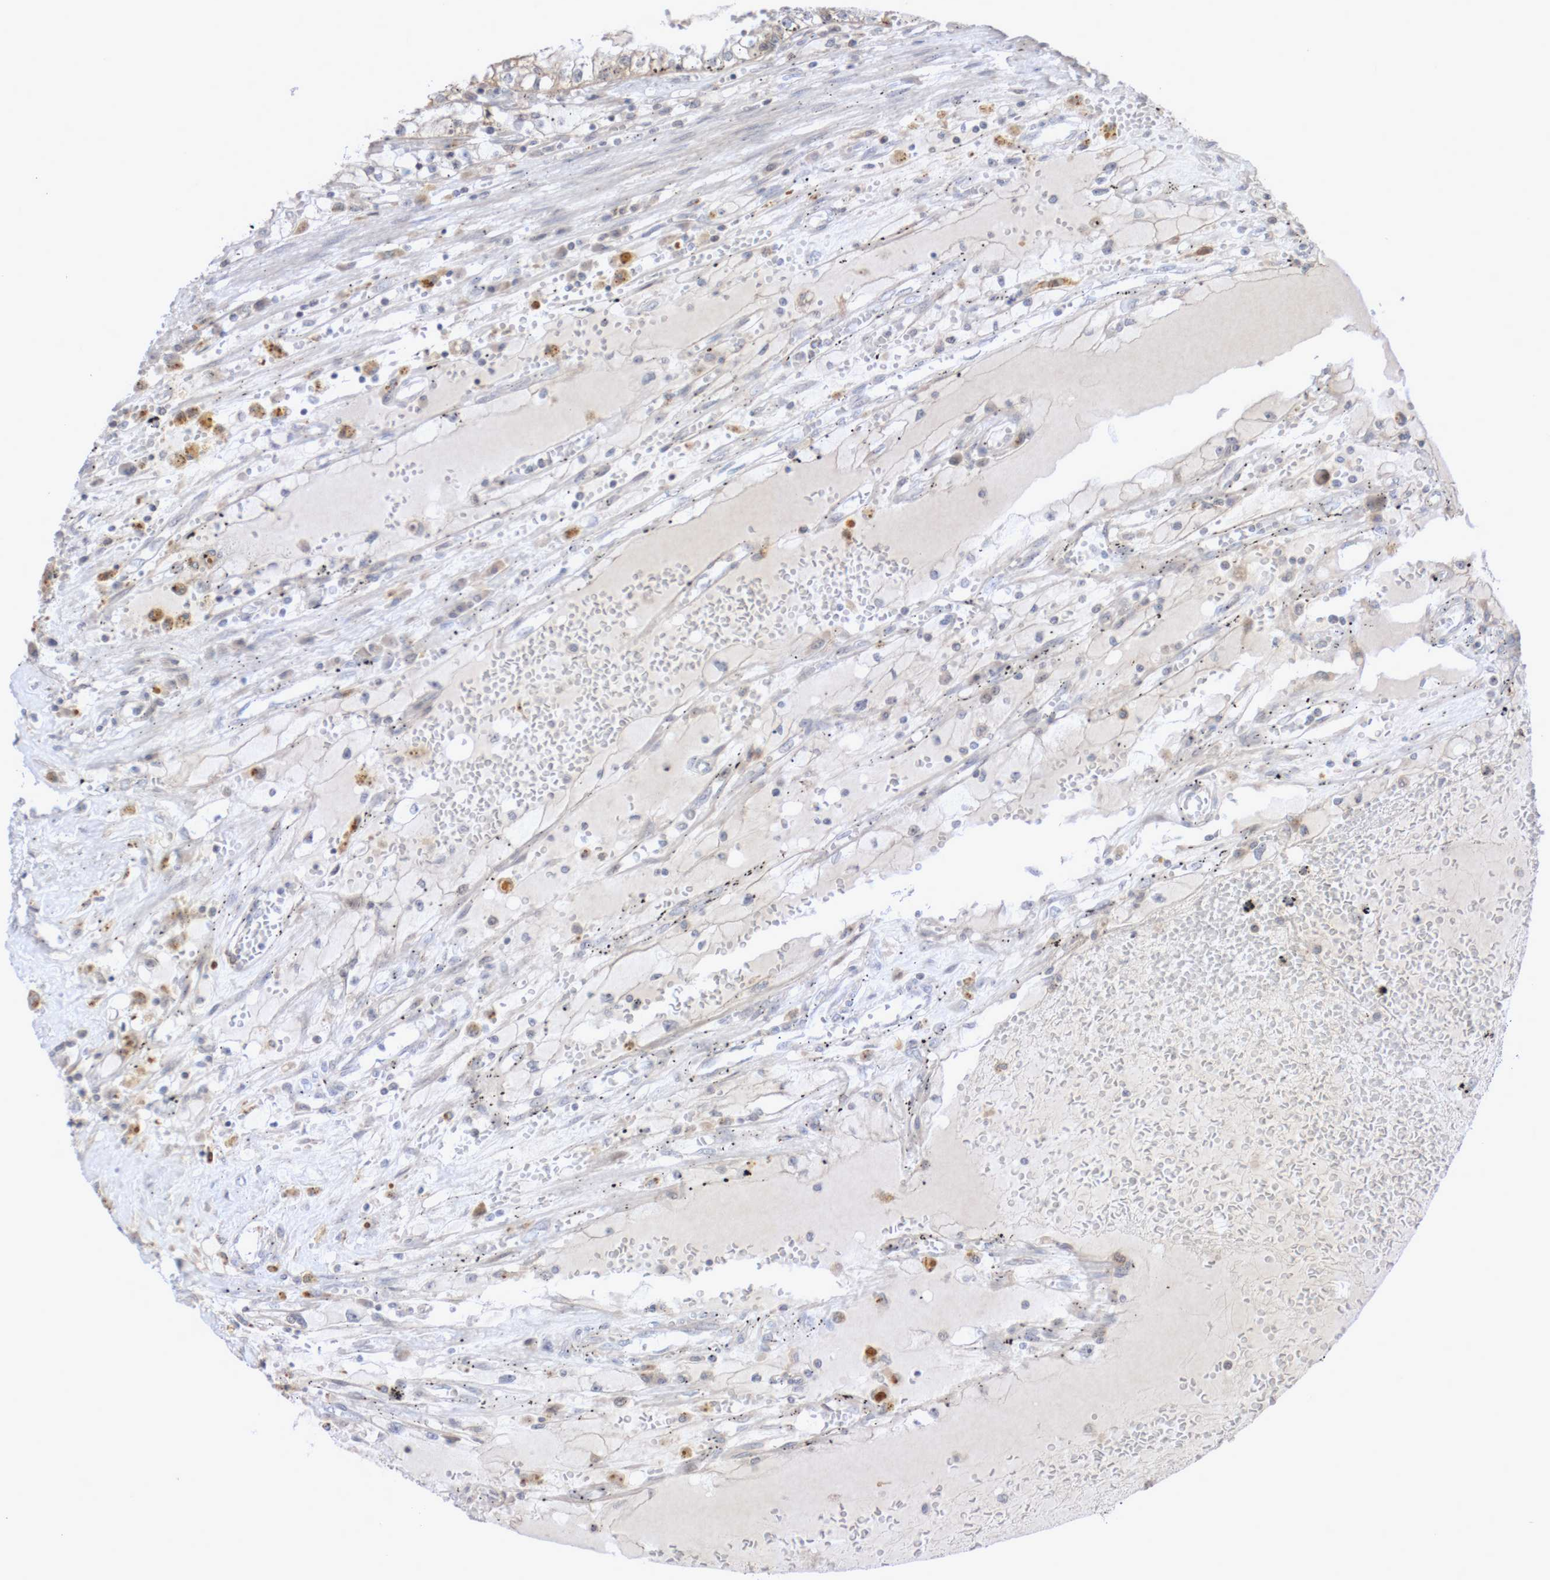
{"staining": {"intensity": "negative", "quantity": "none", "location": "none"}, "tissue": "renal cancer", "cell_type": "Tumor cells", "image_type": "cancer", "snomed": [{"axis": "morphology", "description": "Adenocarcinoma, NOS"}, {"axis": "topography", "description": "Kidney"}], "caption": "Adenocarcinoma (renal) was stained to show a protein in brown. There is no significant expression in tumor cells.", "gene": "DPH7", "patient": {"sex": "male", "age": 56}}